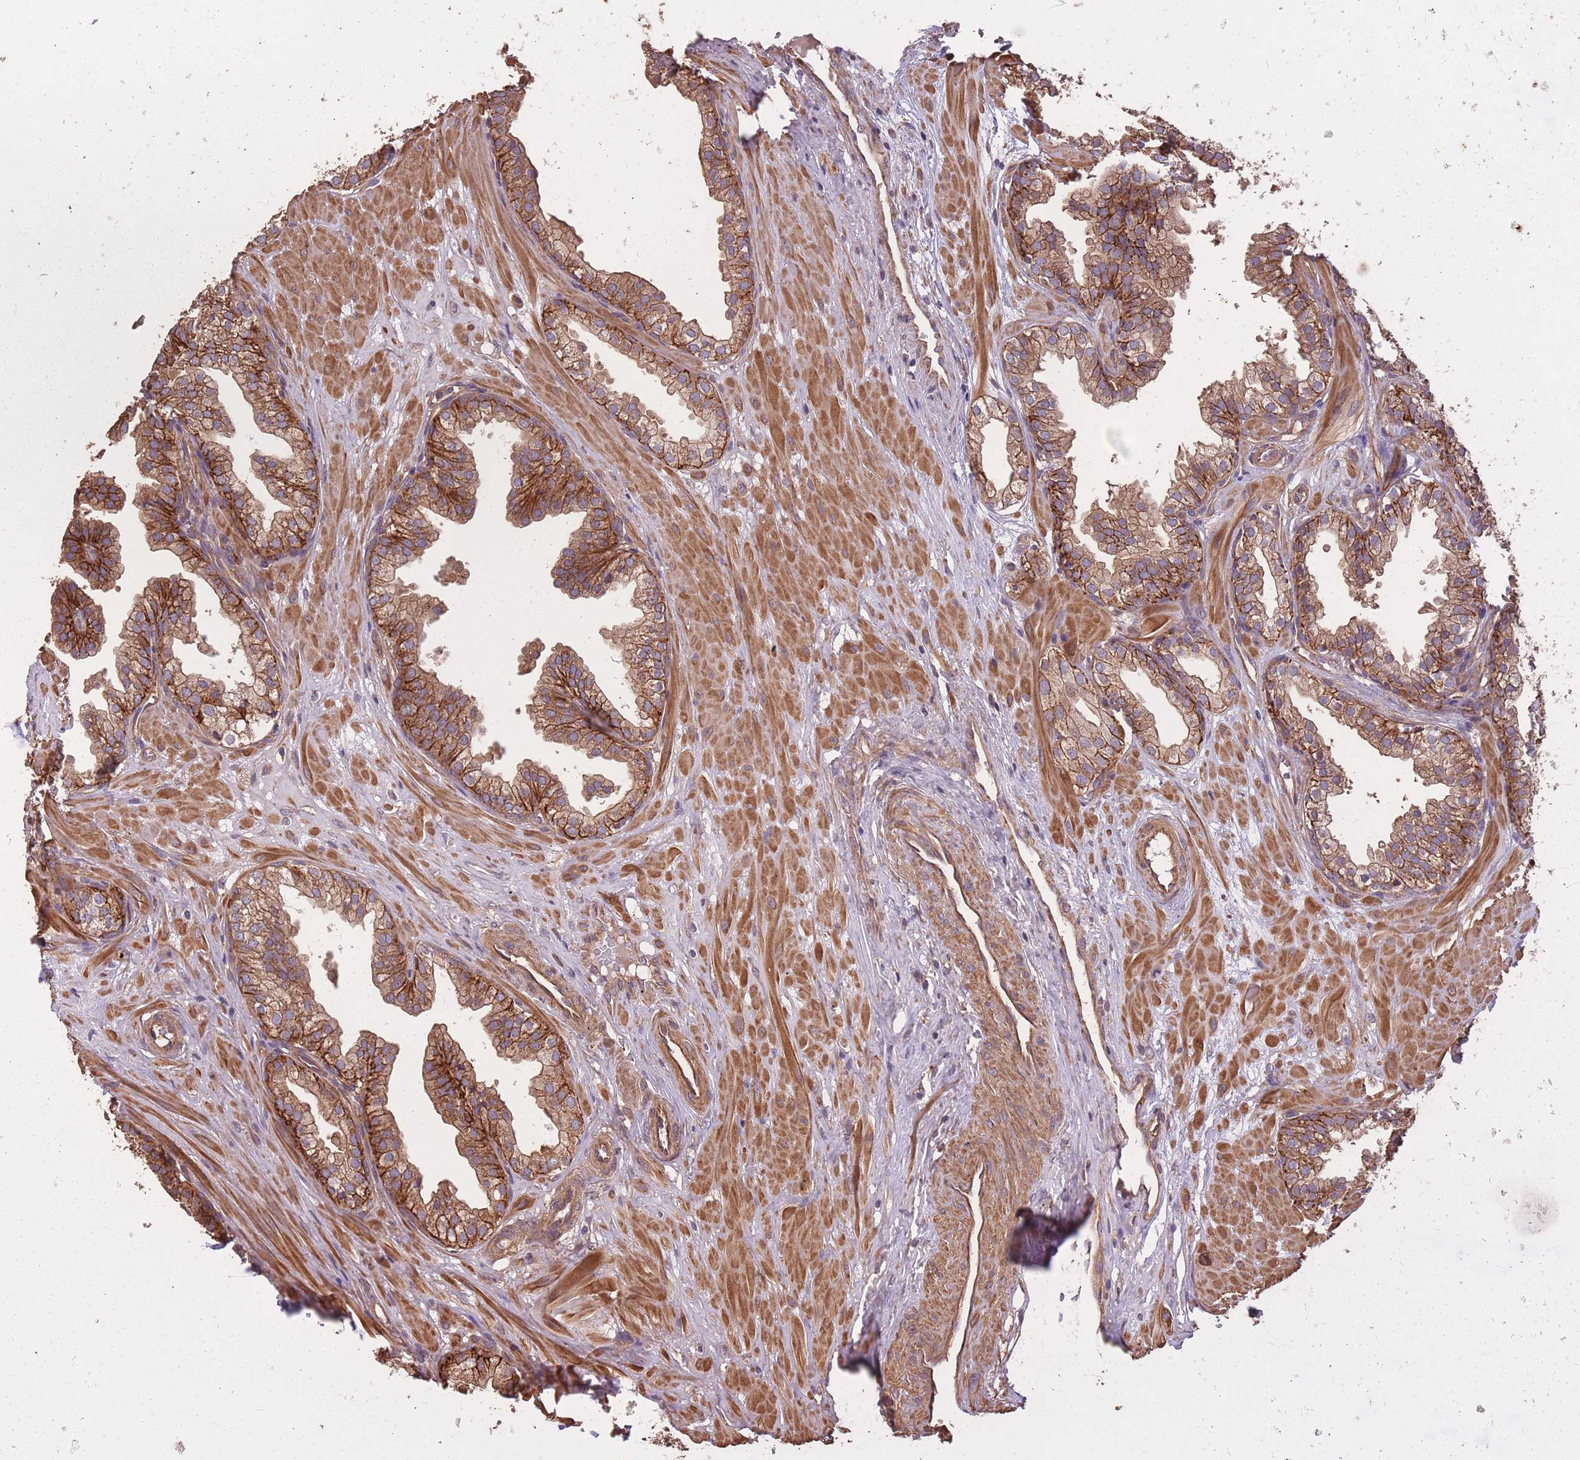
{"staining": {"intensity": "strong", "quantity": "25%-75%", "location": "cytoplasmic/membranous"}, "tissue": "prostate", "cell_type": "Glandular cells", "image_type": "normal", "snomed": [{"axis": "morphology", "description": "Normal tissue, NOS"}, {"axis": "topography", "description": "Prostate"}, {"axis": "topography", "description": "Peripheral nerve tissue"}], "caption": "Immunohistochemical staining of unremarkable human prostate demonstrates high levels of strong cytoplasmic/membranous positivity in about 25%-75% of glandular cells.", "gene": "ARMH3", "patient": {"sex": "male", "age": 55}}